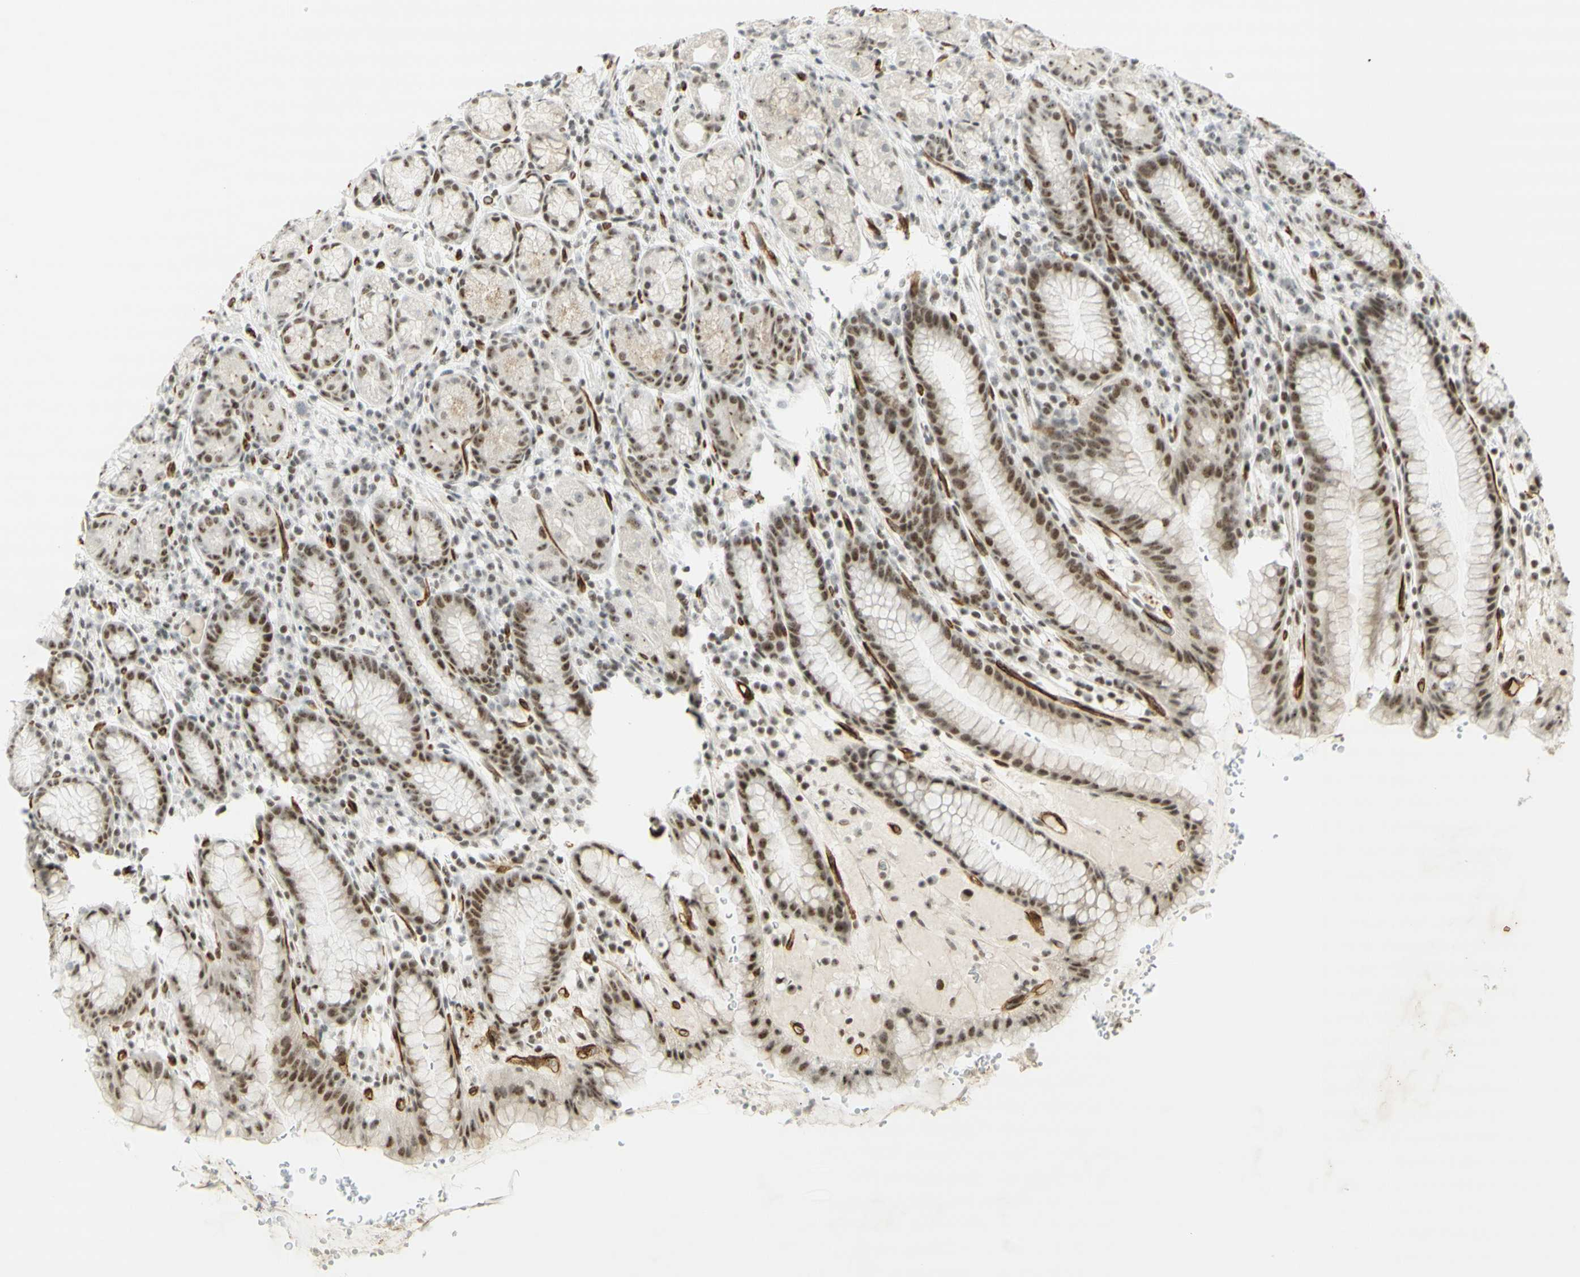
{"staining": {"intensity": "strong", "quantity": "25%-75%", "location": "cytoplasmic/membranous,nuclear"}, "tissue": "stomach", "cell_type": "Glandular cells", "image_type": "normal", "snomed": [{"axis": "morphology", "description": "Normal tissue, NOS"}, {"axis": "topography", "description": "Stomach, lower"}], "caption": "Strong cytoplasmic/membranous,nuclear expression is seen in approximately 25%-75% of glandular cells in normal stomach.", "gene": "IRF1", "patient": {"sex": "male", "age": 52}}